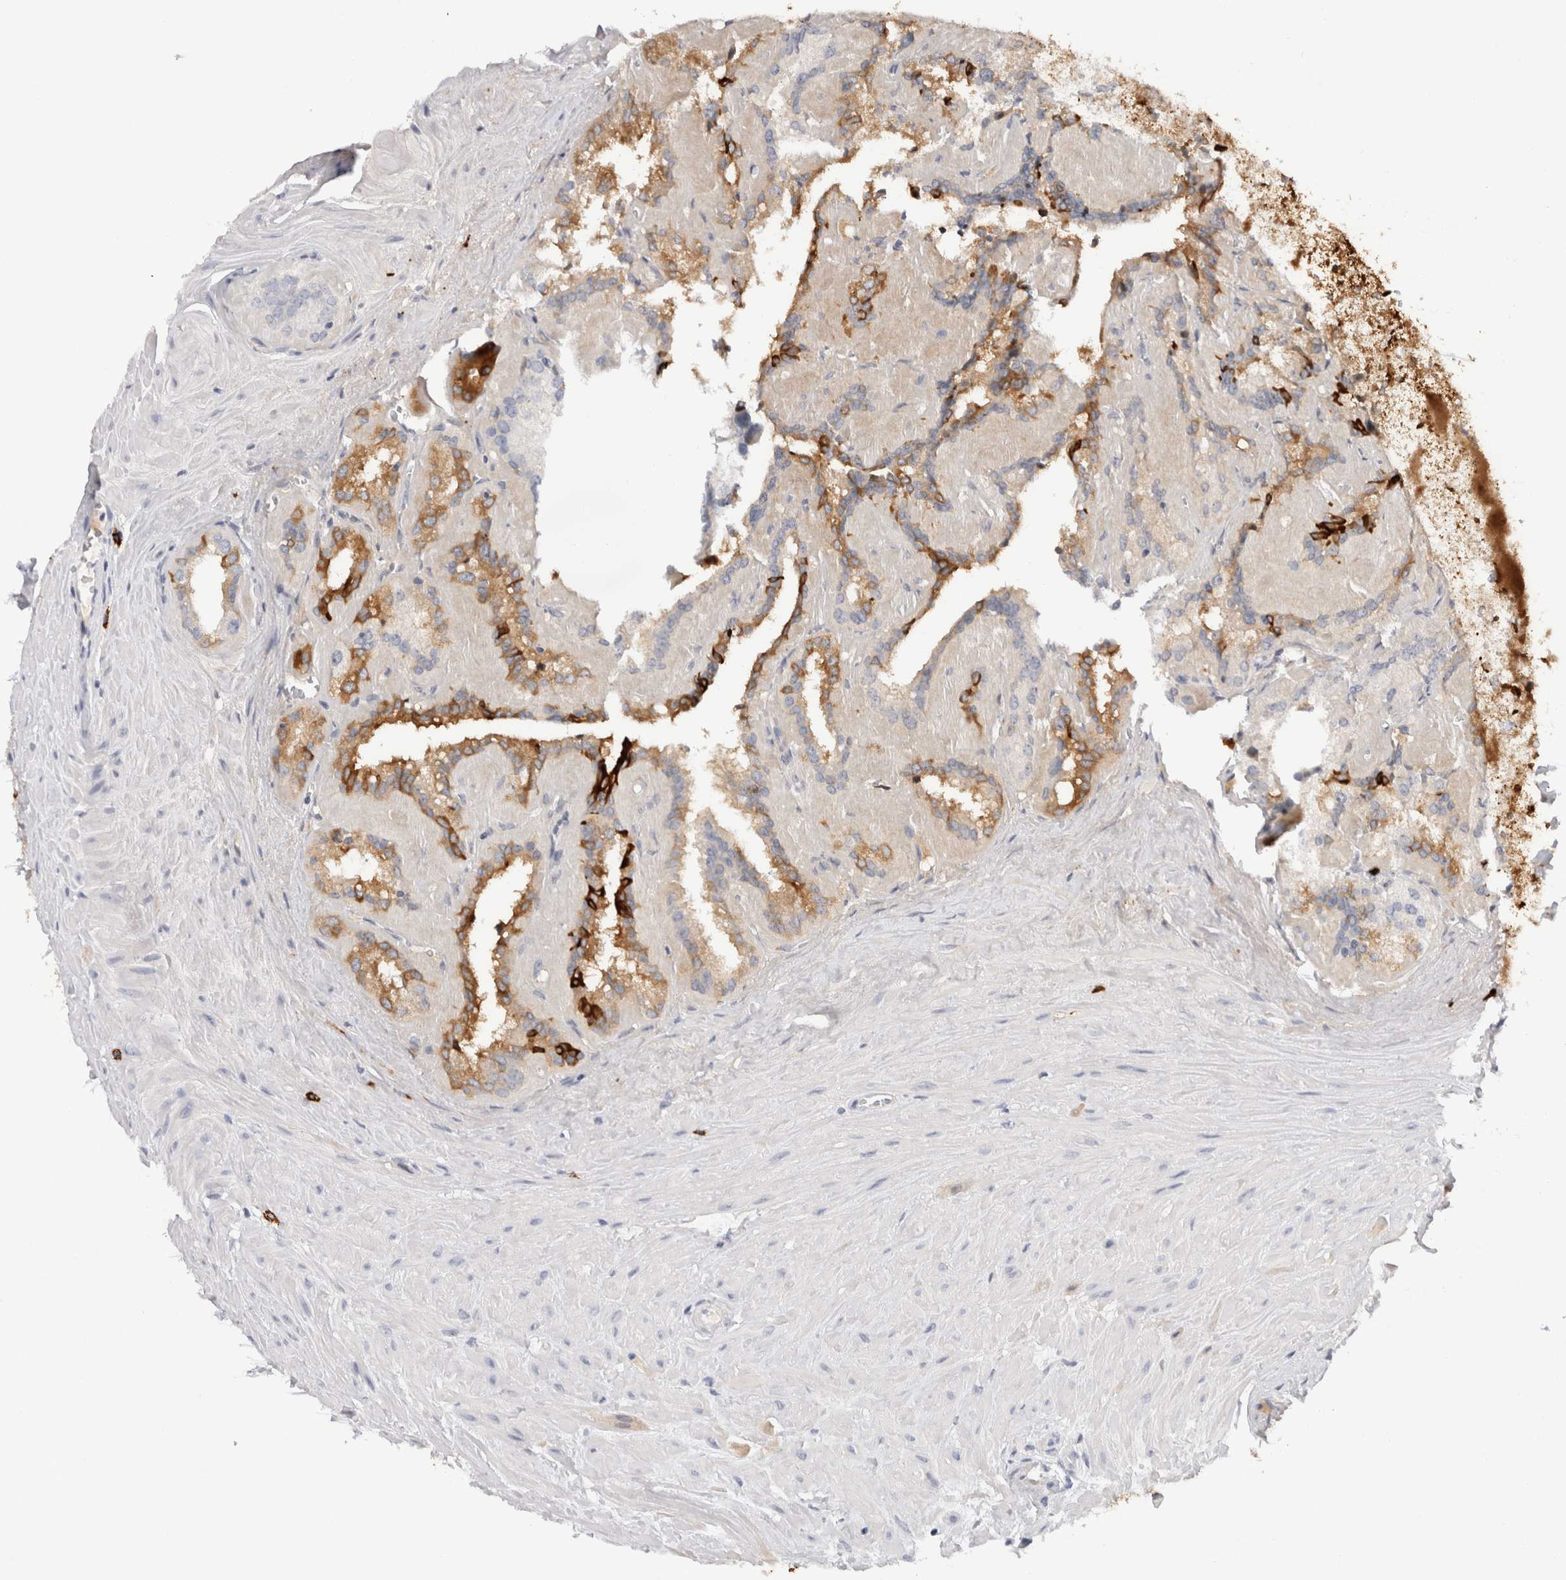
{"staining": {"intensity": "moderate", "quantity": "25%-75%", "location": "cytoplasmic/membranous"}, "tissue": "seminal vesicle", "cell_type": "Glandular cells", "image_type": "normal", "snomed": [{"axis": "morphology", "description": "Normal tissue, NOS"}, {"axis": "topography", "description": "Prostate"}, {"axis": "topography", "description": "Seminal veicle"}], "caption": "This image shows immunohistochemistry (IHC) staining of unremarkable human seminal vesicle, with medium moderate cytoplasmic/membranous positivity in about 25%-75% of glandular cells.", "gene": "SPINK2", "patient": {"sex": "male", "age": 59}}